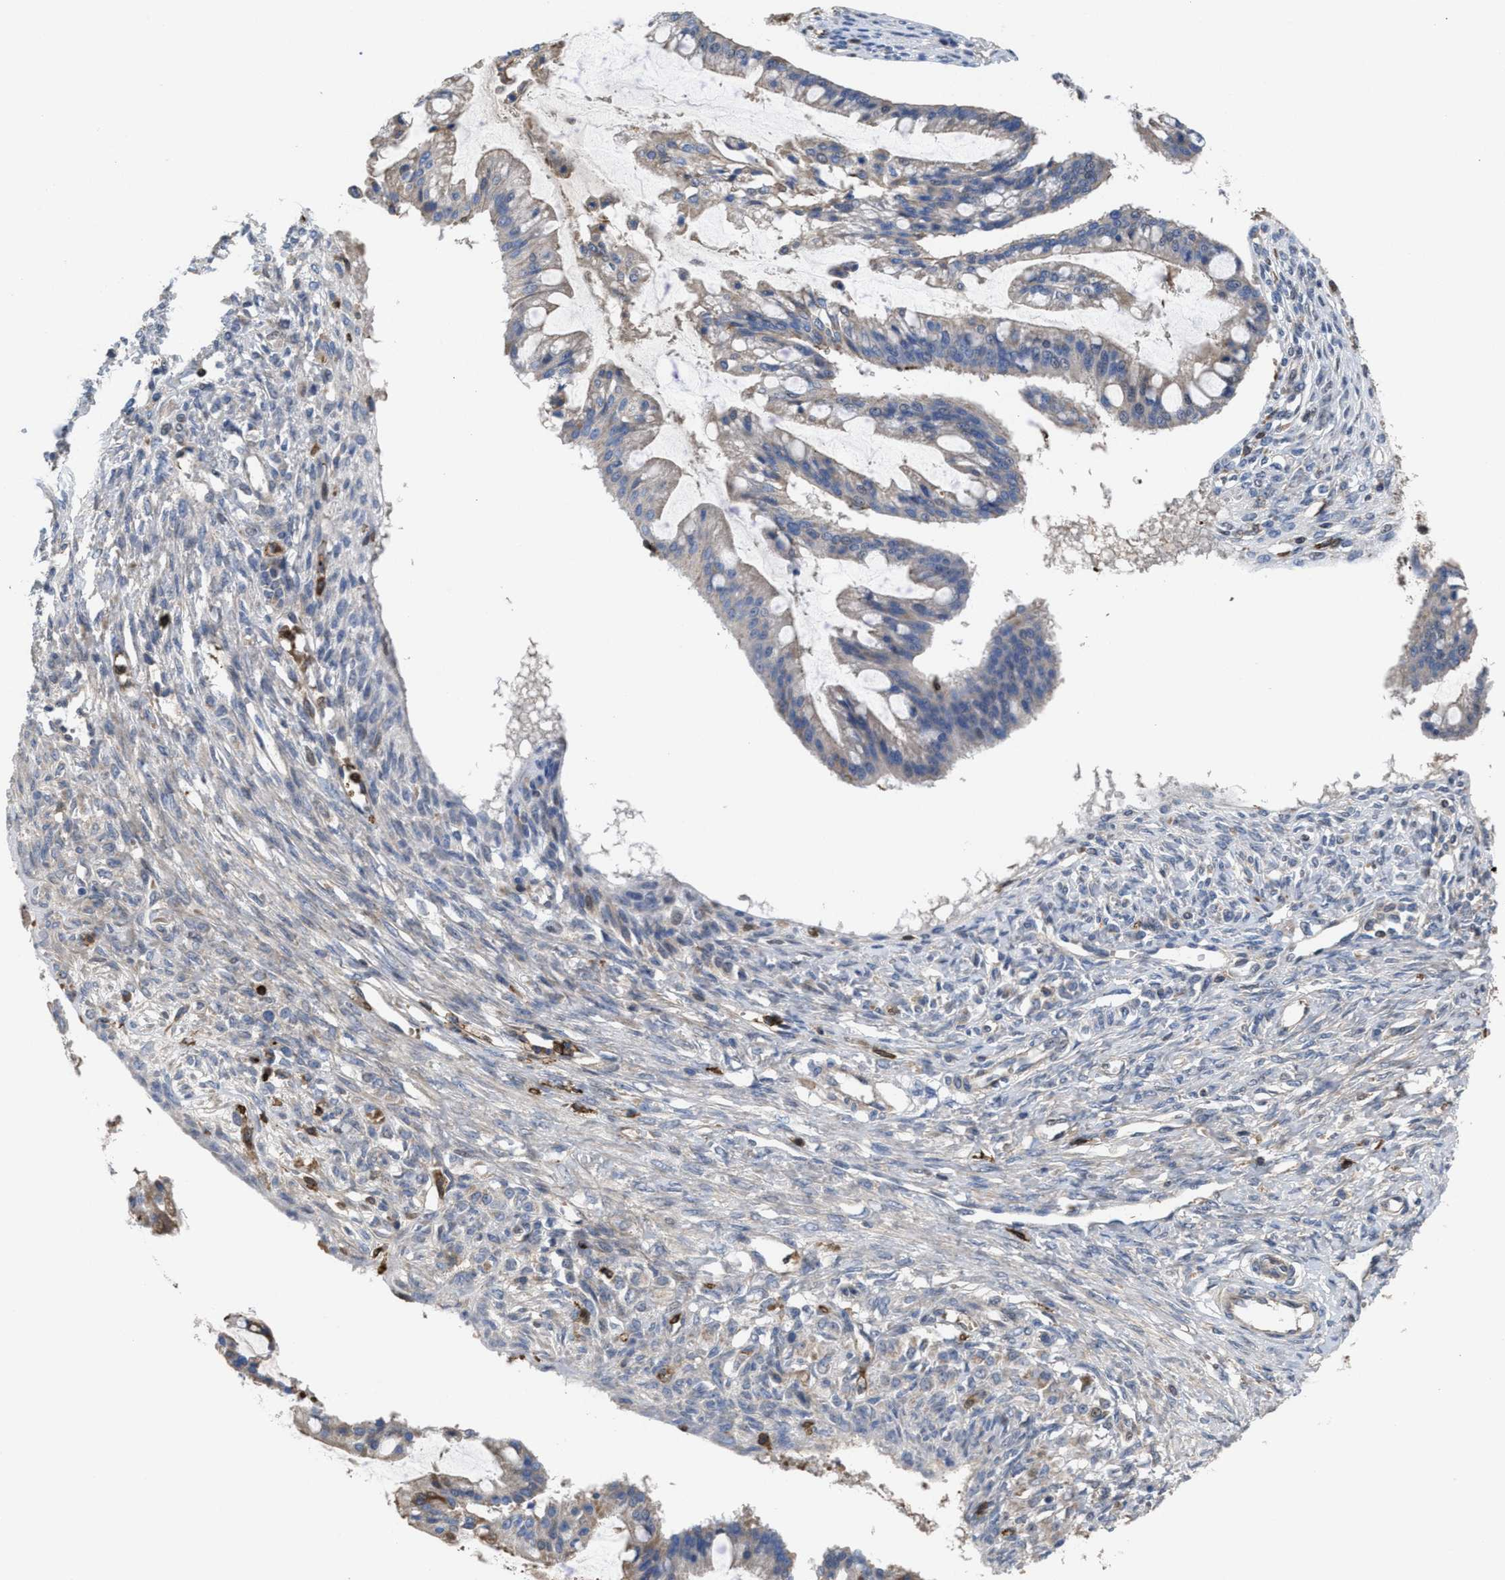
{"staining": {"intensity": "weak", "quantity": "<25%", "location": "cytoplasmic/membranous"}, "tissue": "ovarian cancer", "cell_type": "Tumor cells", "image_type": "cancer", "snomed": [{"axis": "morphology", "description": "Cystadenocarcinoma, mucinous, NOS"}, {"axis": "topography", "description": "Ovary"}], "caption": "DAB immunohistochemical staining of ovarian mucinous cystadenocarcinoma reveals no significant staining in tumor cells.", "gene": "PTPRE", "patient": {"sex": "female", "age": 73}}